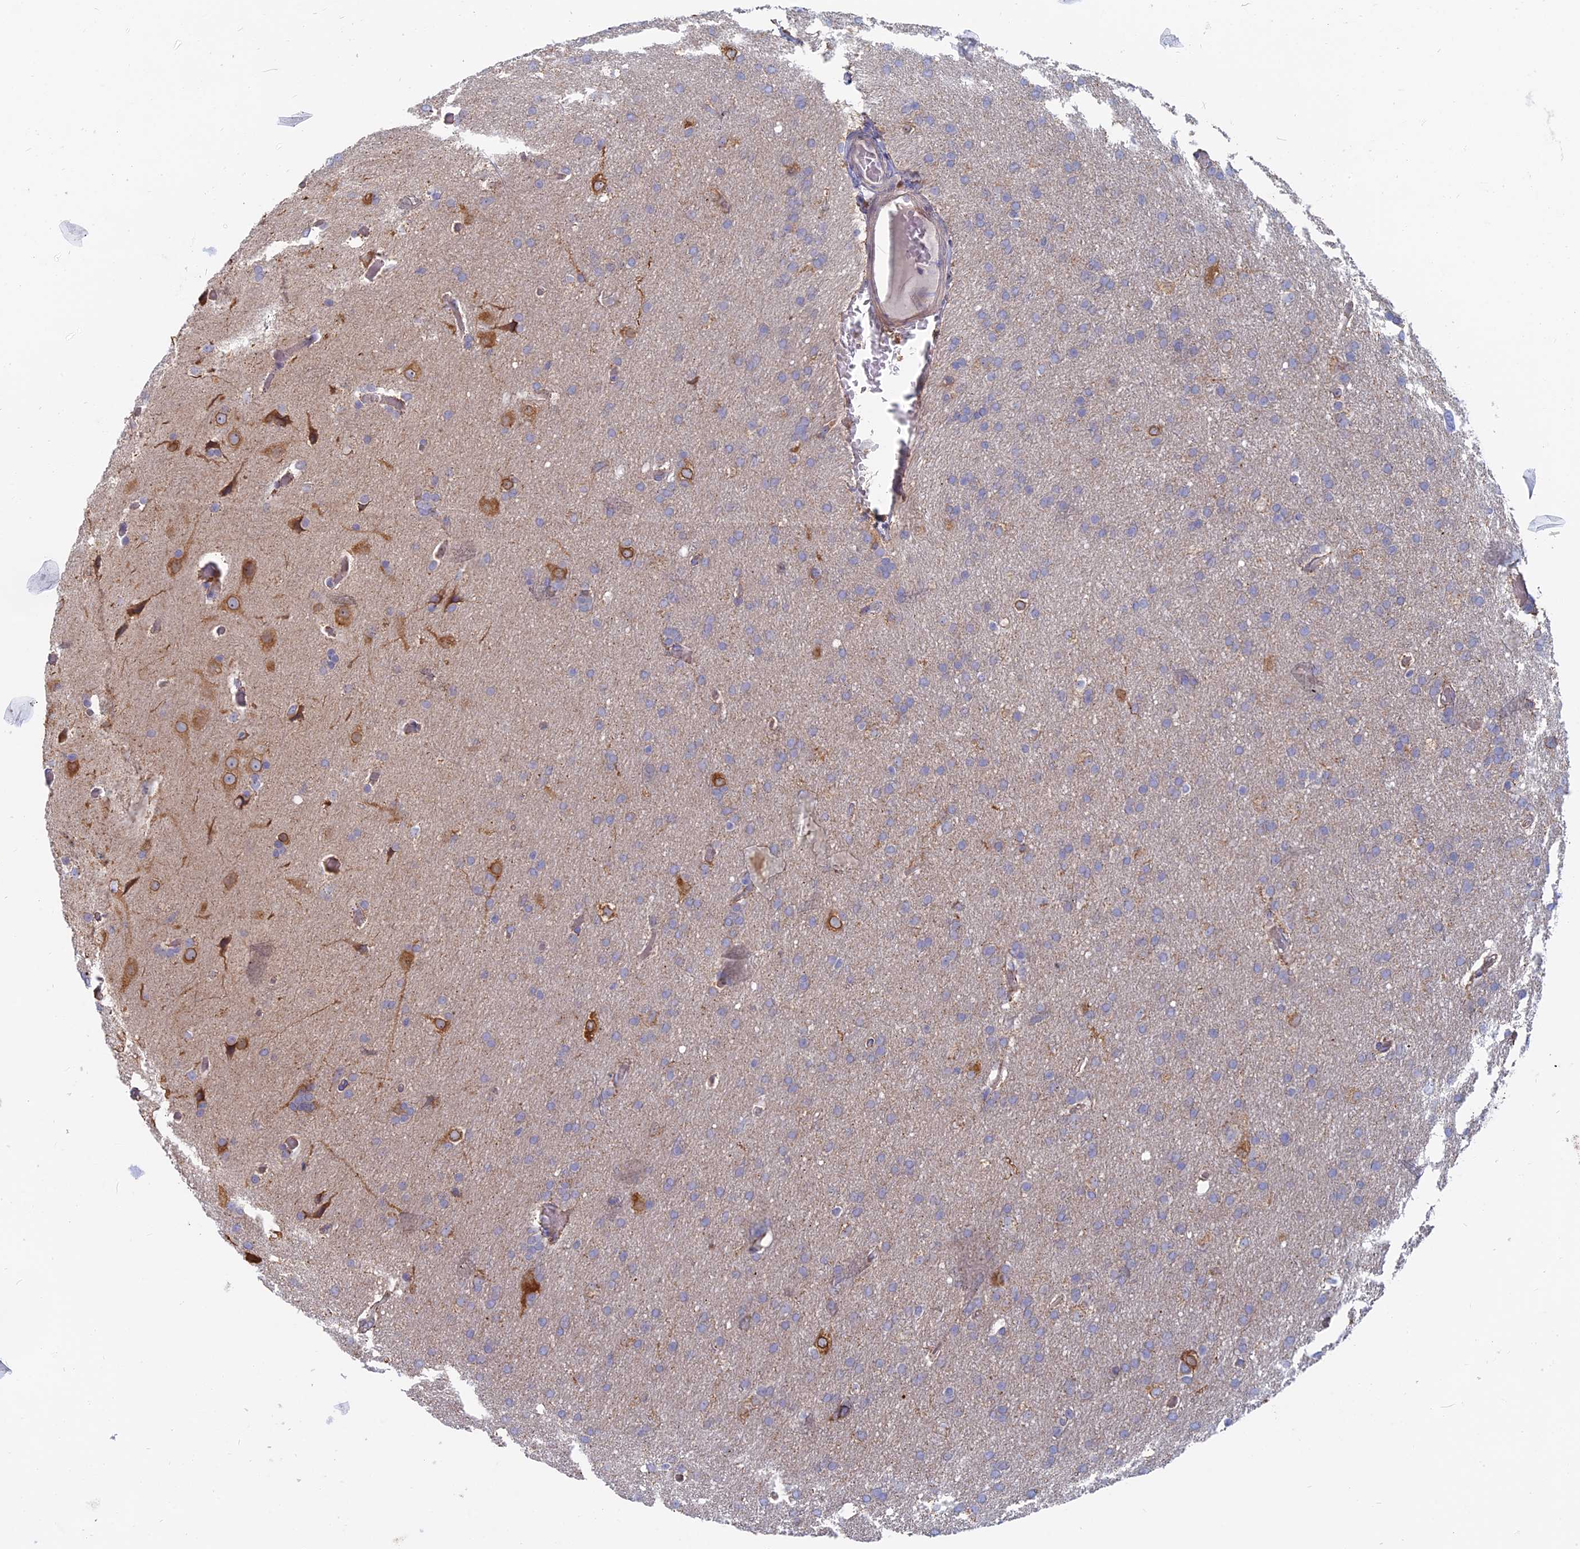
{"staining": {"intensity": "weak", "quantity": "<25%", "location": "cytoplasmic/membranous"}, "tissue": "glioma", "cell_type": "Tumor cells", "image_type": "cancer", "snomed": [{"axis": "morphology", "description": "Glioma, malignant, High grade"}, {"axis": "topography", "description": "Cerebral cortex"}], "caption": "High magnification brightfield microscopy of malignant high-grade glioma stained with DAB (brown) and counterstained with hematoxylin (blue): tumor cells show no significant positivity.", "gene": "TBC1D30", "patient": {"sex": "female", "age": 36}}